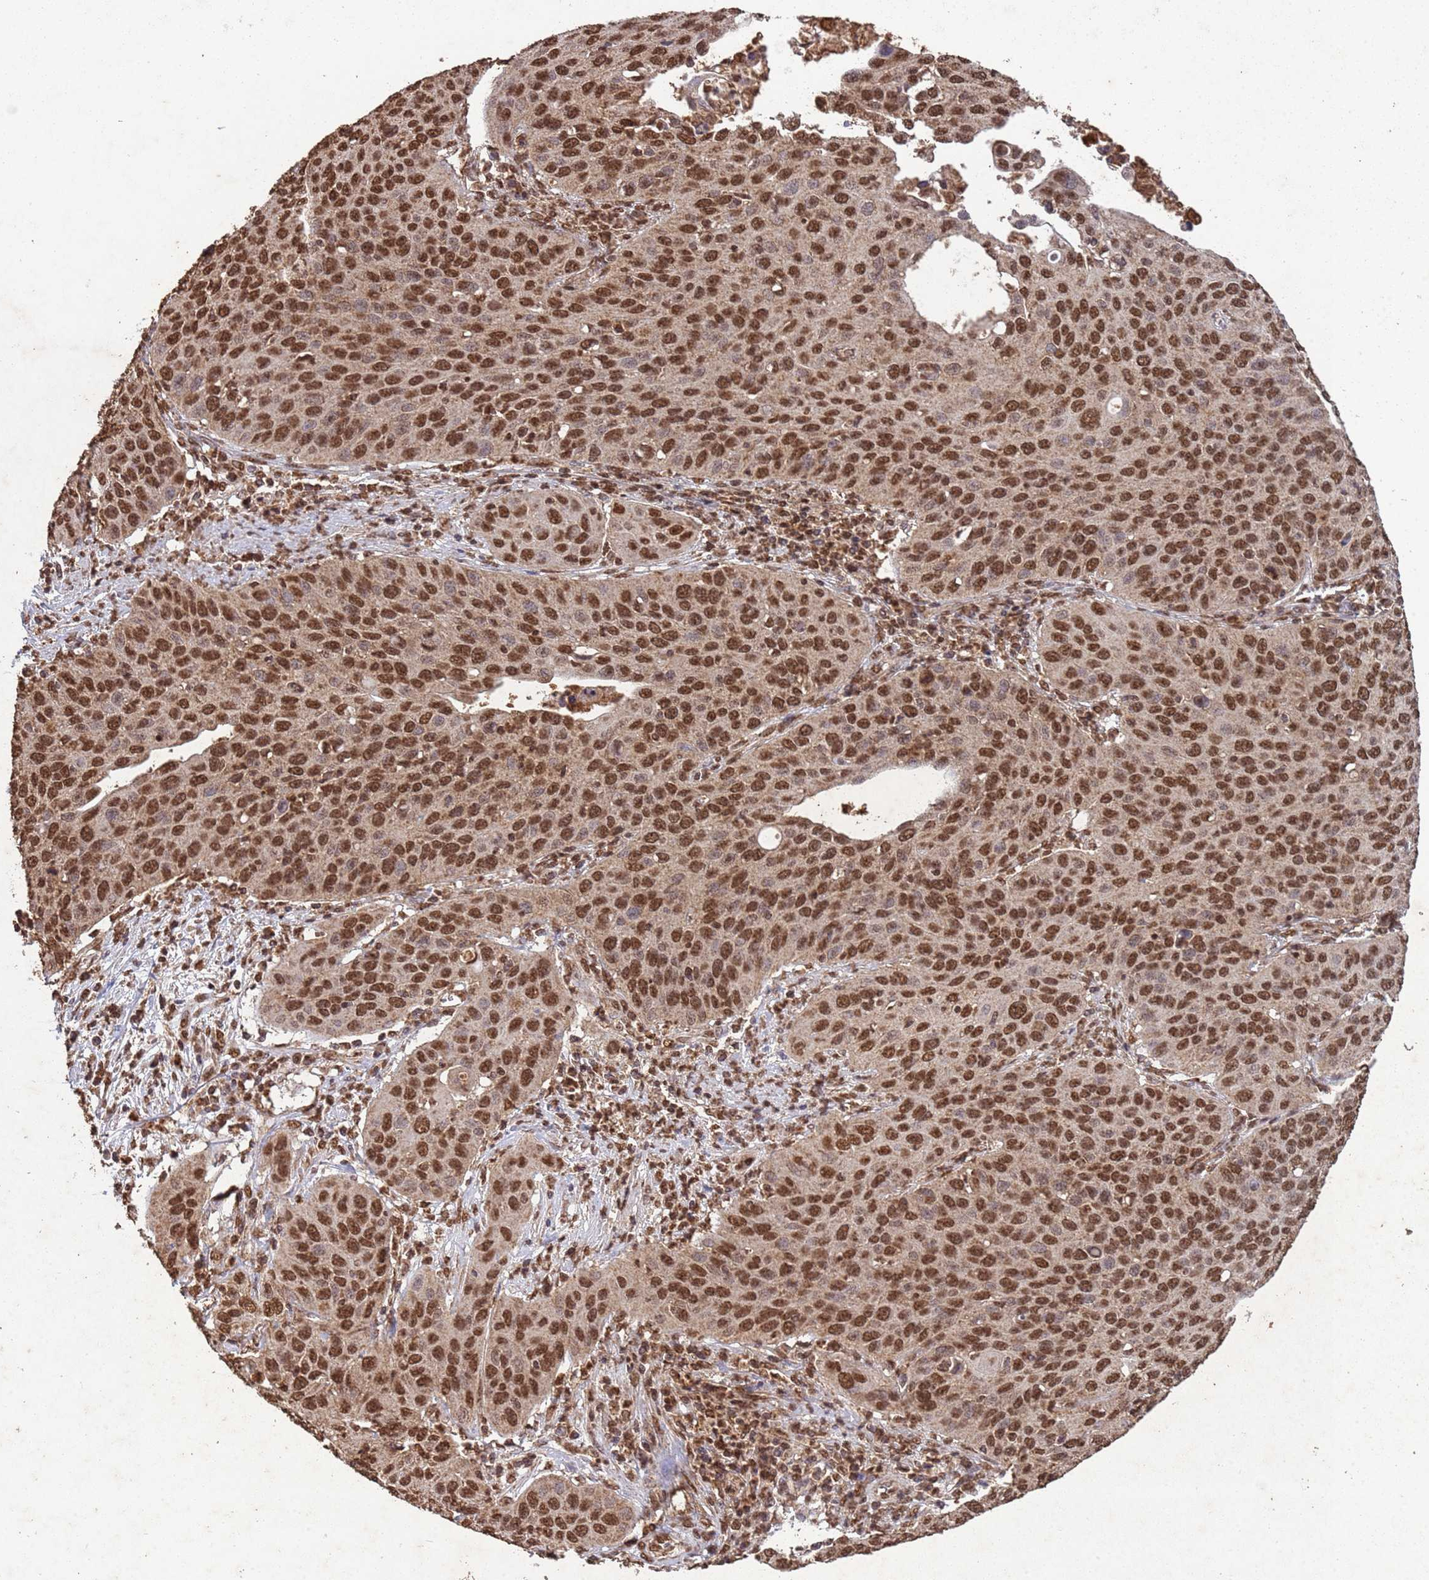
{"staining": {"intensity": "strong", "quantity": ">75%", "location": "nuclear"}, "tissue": "cervical cancer", "cell_type": "Tumor cells", "image_type": "cancer", "snomed": [{"axis": "morphology", "description": "Squamous cell carcinoma, NOS"}, {"axis": "topography", "description": "Cervix"}], "caption": "A high amount of strong nuclear expression is appreciated in about >75% of tumor cells in cervical cancer (squamous cell carcinoma) tissue. Using DAB (3,3'-diaminobenzidine) (brown) and hematoxylin (blue) stains, captured at high magnification using brightfield microscopy.", "gene": "HDAC10", "patient": {"sex": "female", "age": 36}}